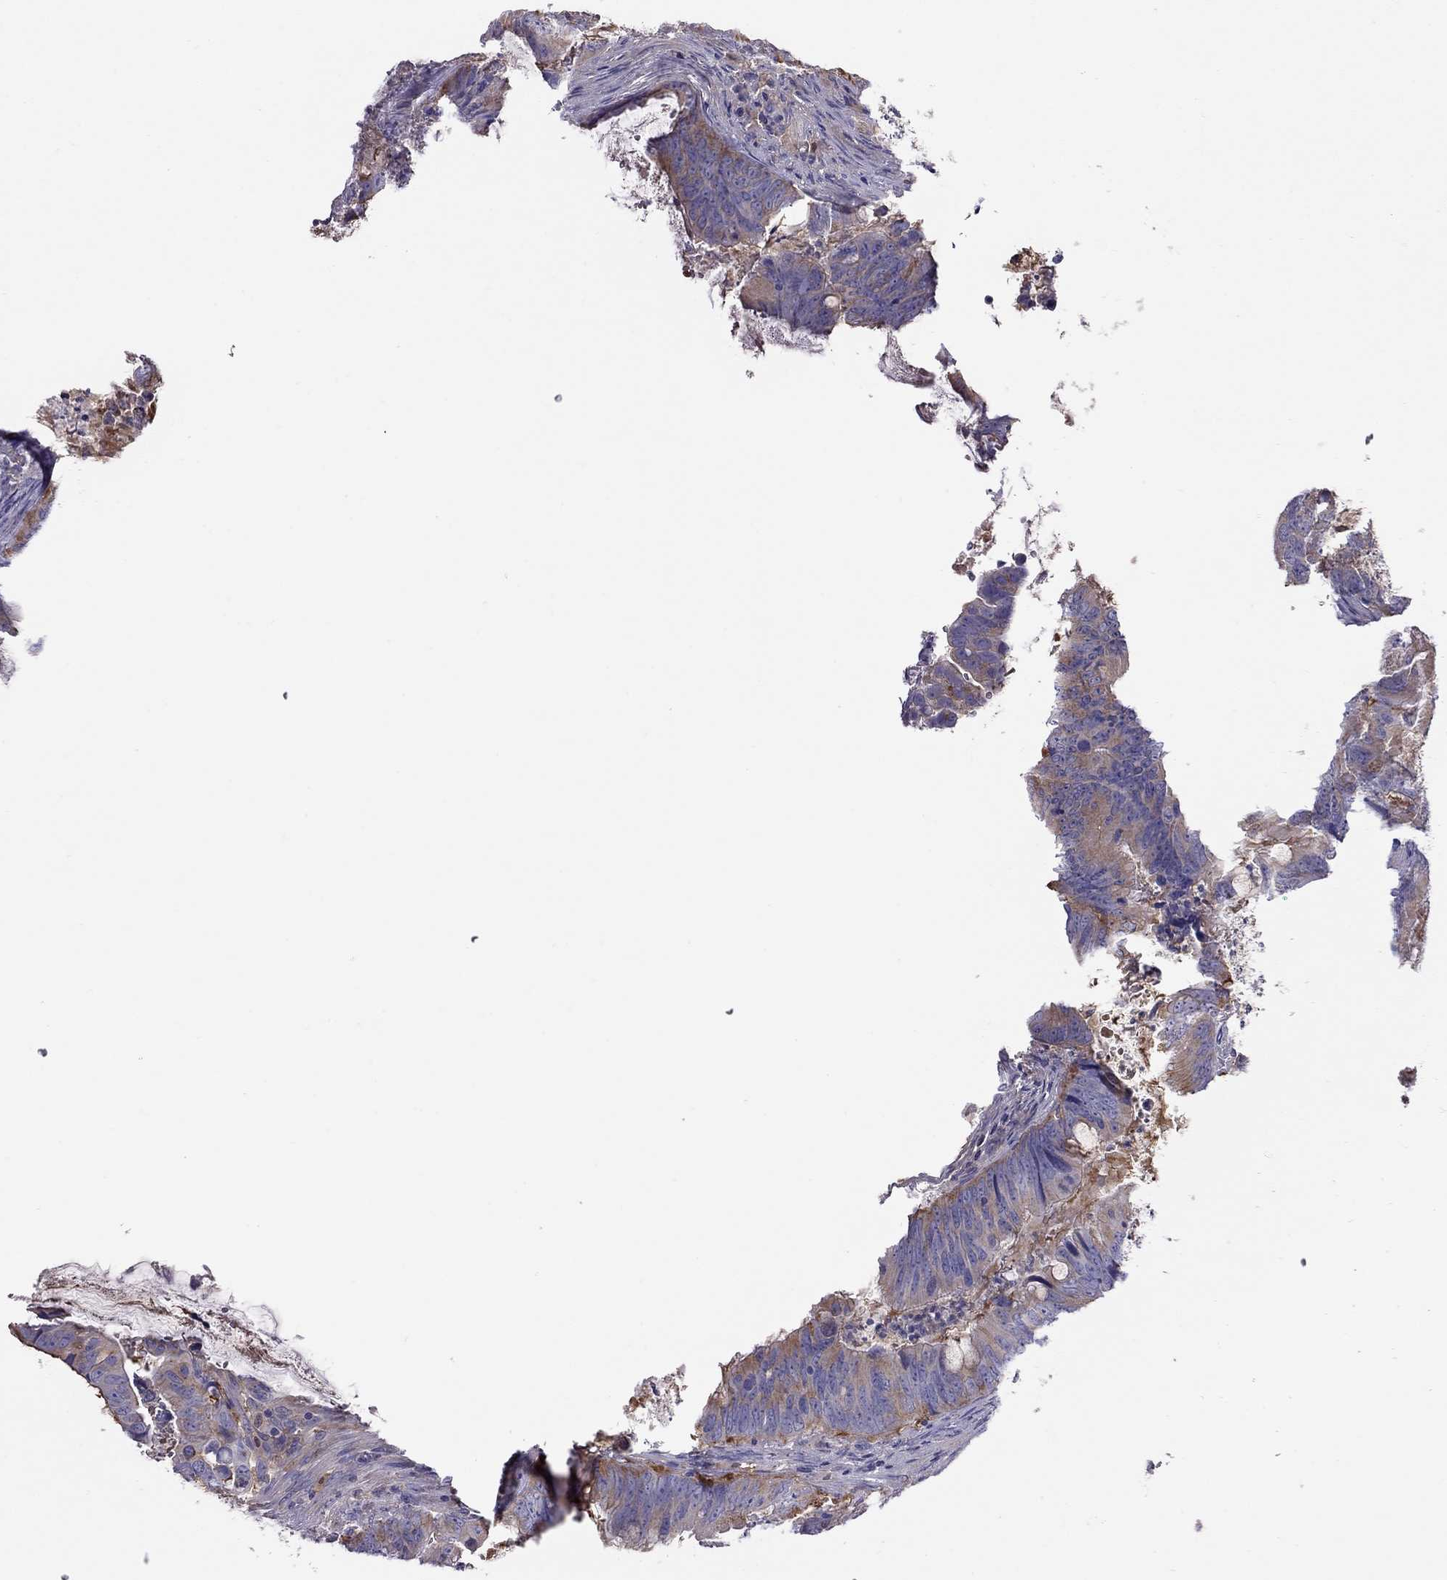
{"staining": {"intensity": "moderate", "quantity": "<25%", "location": "cytoplasmic/membranous"}, "tissue": "colorectal cancer", "cell_type": "Tumor cells", "image_type": "cancer", "snomed": [{"axis": "morphology", "description": "Adenocarcinoma, NOS"}, {"axis": "topography", "description": "Colon"}], "caption": "This is a histology image of immunohistochemistry staining of colorectal cancer (adenocarcinoma), which shows moderate expression in the cytoplasmic/membranous of tumor cells.", "gene": "ALOX15B", "patient": {"sex": "female", "age": 82}}